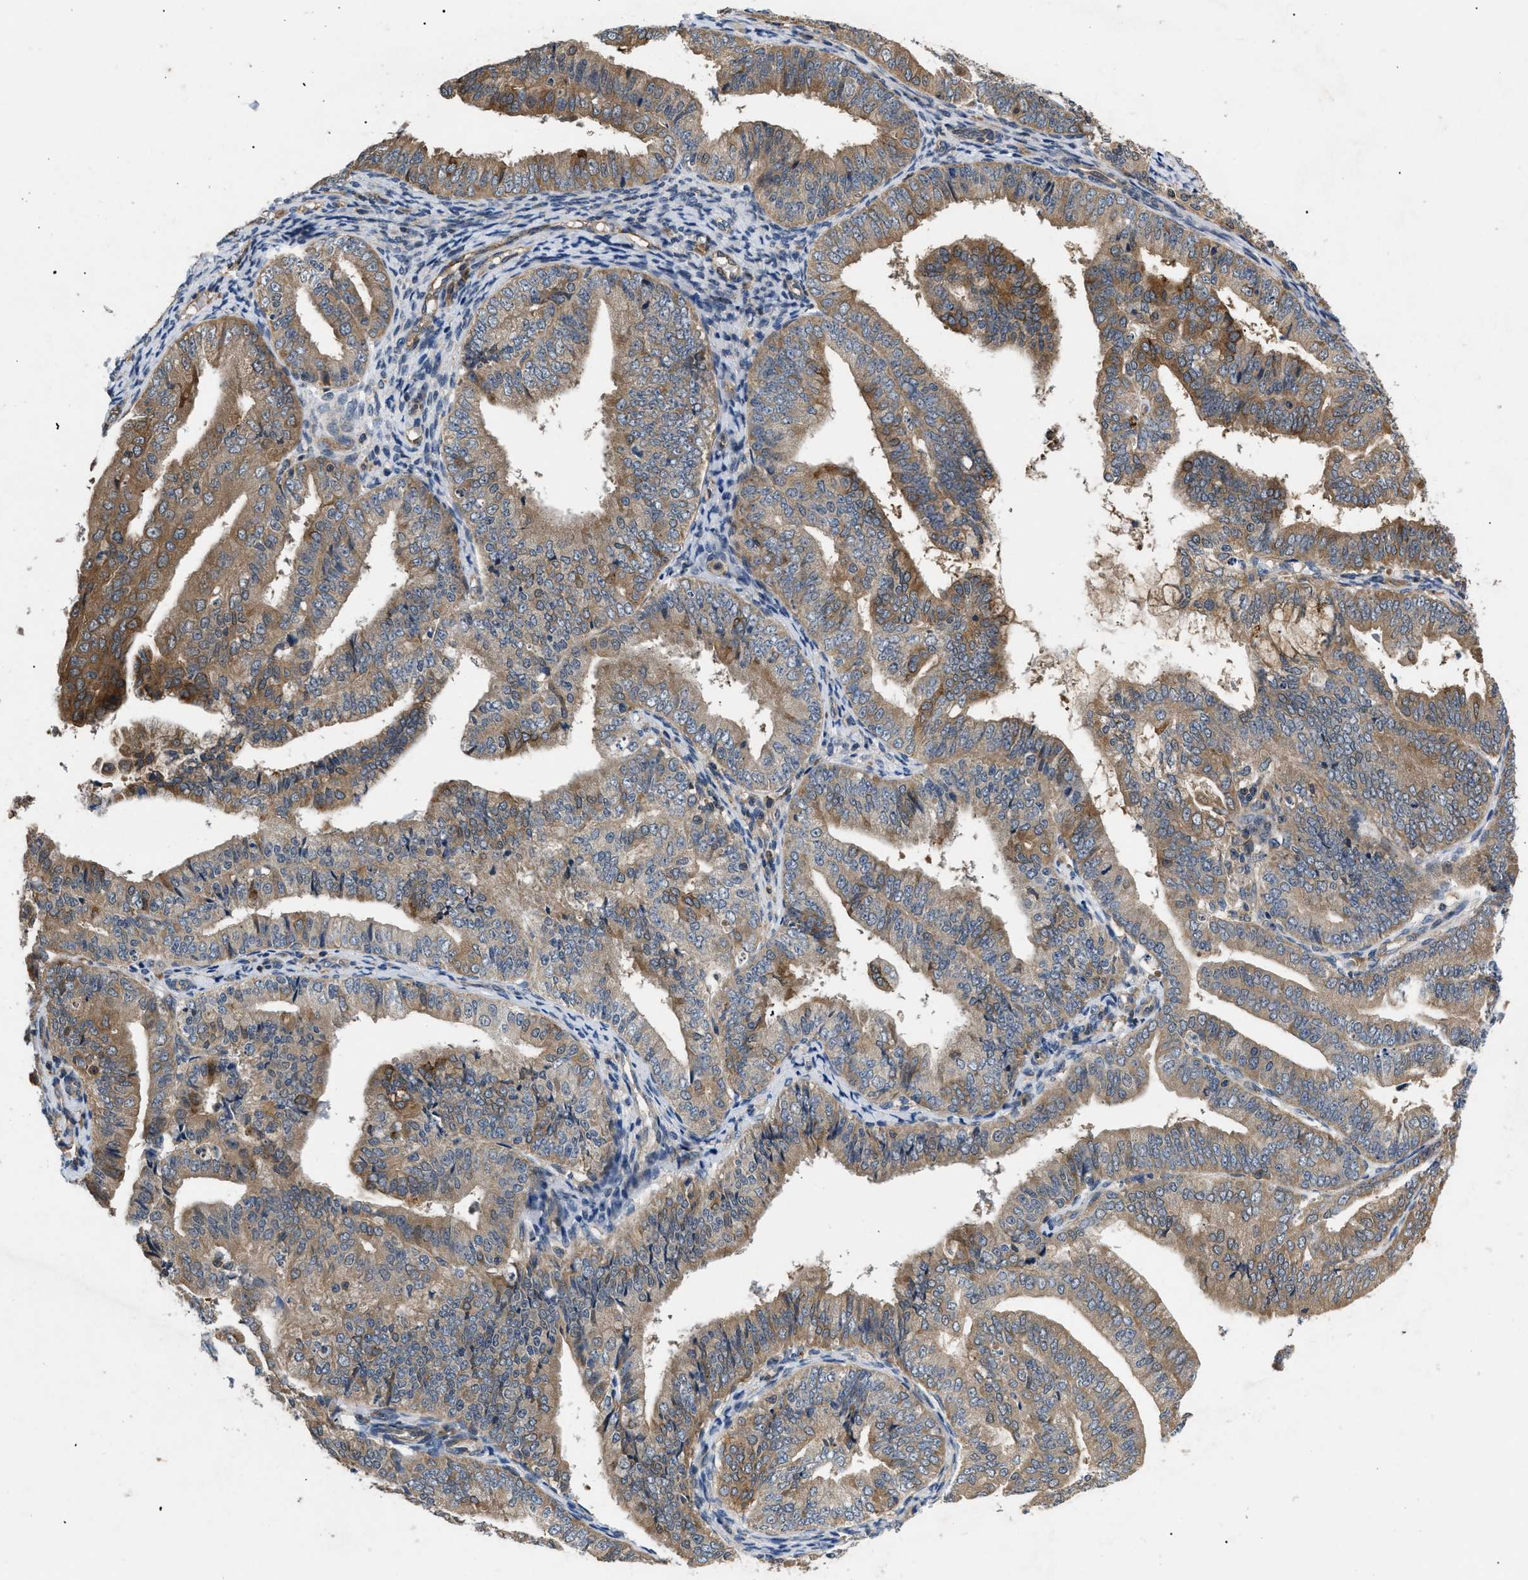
{"staining": {"intensity": "moderate", "quantity": ">75%", "location": "cytoplasmic/membranous"}, "tissue": "endometrial cancer", "cell_type": "Tumor cells", "image_type": "cancer", "snomed": [{"axis": "morphology", "description": "Adenocarcinoma, NOS"}, {"axis": "topography", "description": "Endometrium"}], "caption": "Endometrial cancer (adenocarcinoma) stained with a brown dye shows moderate cytoplasmic/membranous positive staining in about >75% of tumor cells.", "gene": "HMGCR", "patient": {"sex": "female", "age": 63}}